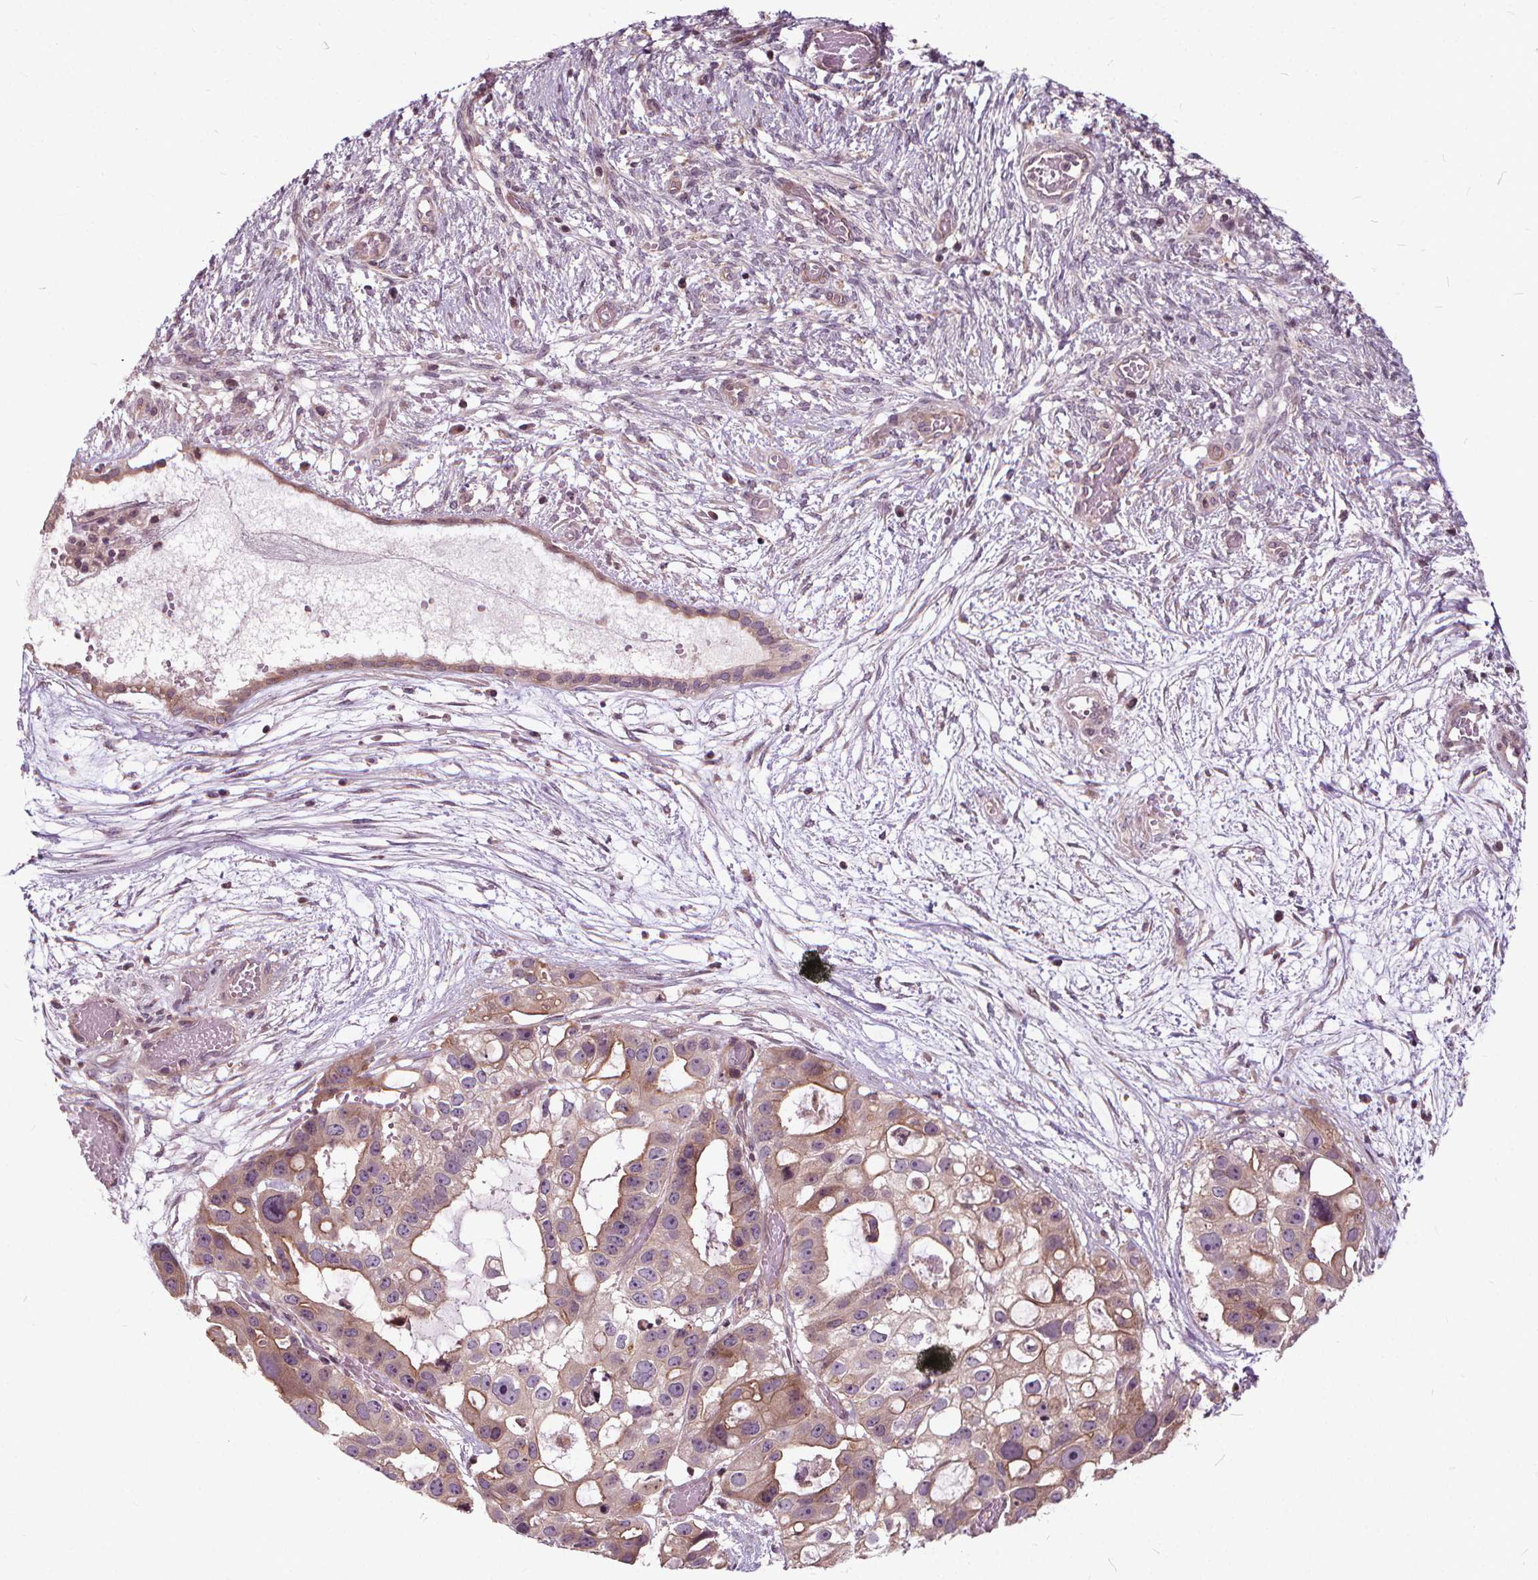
{"staining": {"intensity": "moderate", "quantity": ">75%", "location": "cytoplasmic/membranous"}, "tissue": "ovarian cancer", "cell_type": "Tumor cells", "image_type": "cancer", "snomed": [{"axis": "morphology", "description": "Cystadenocarcinoma, serous, NOS"}, {"axis": "topography", "description": "Ovary"}], "caption": "Ovarian cancer was stained to show a protein in brown. There is medium levels of moderate cytoplasmic/membranous expression in approximately >75% of tumor cells.", "gene": "INPP5E", "patient": {"sex": "female", "age": 56}}